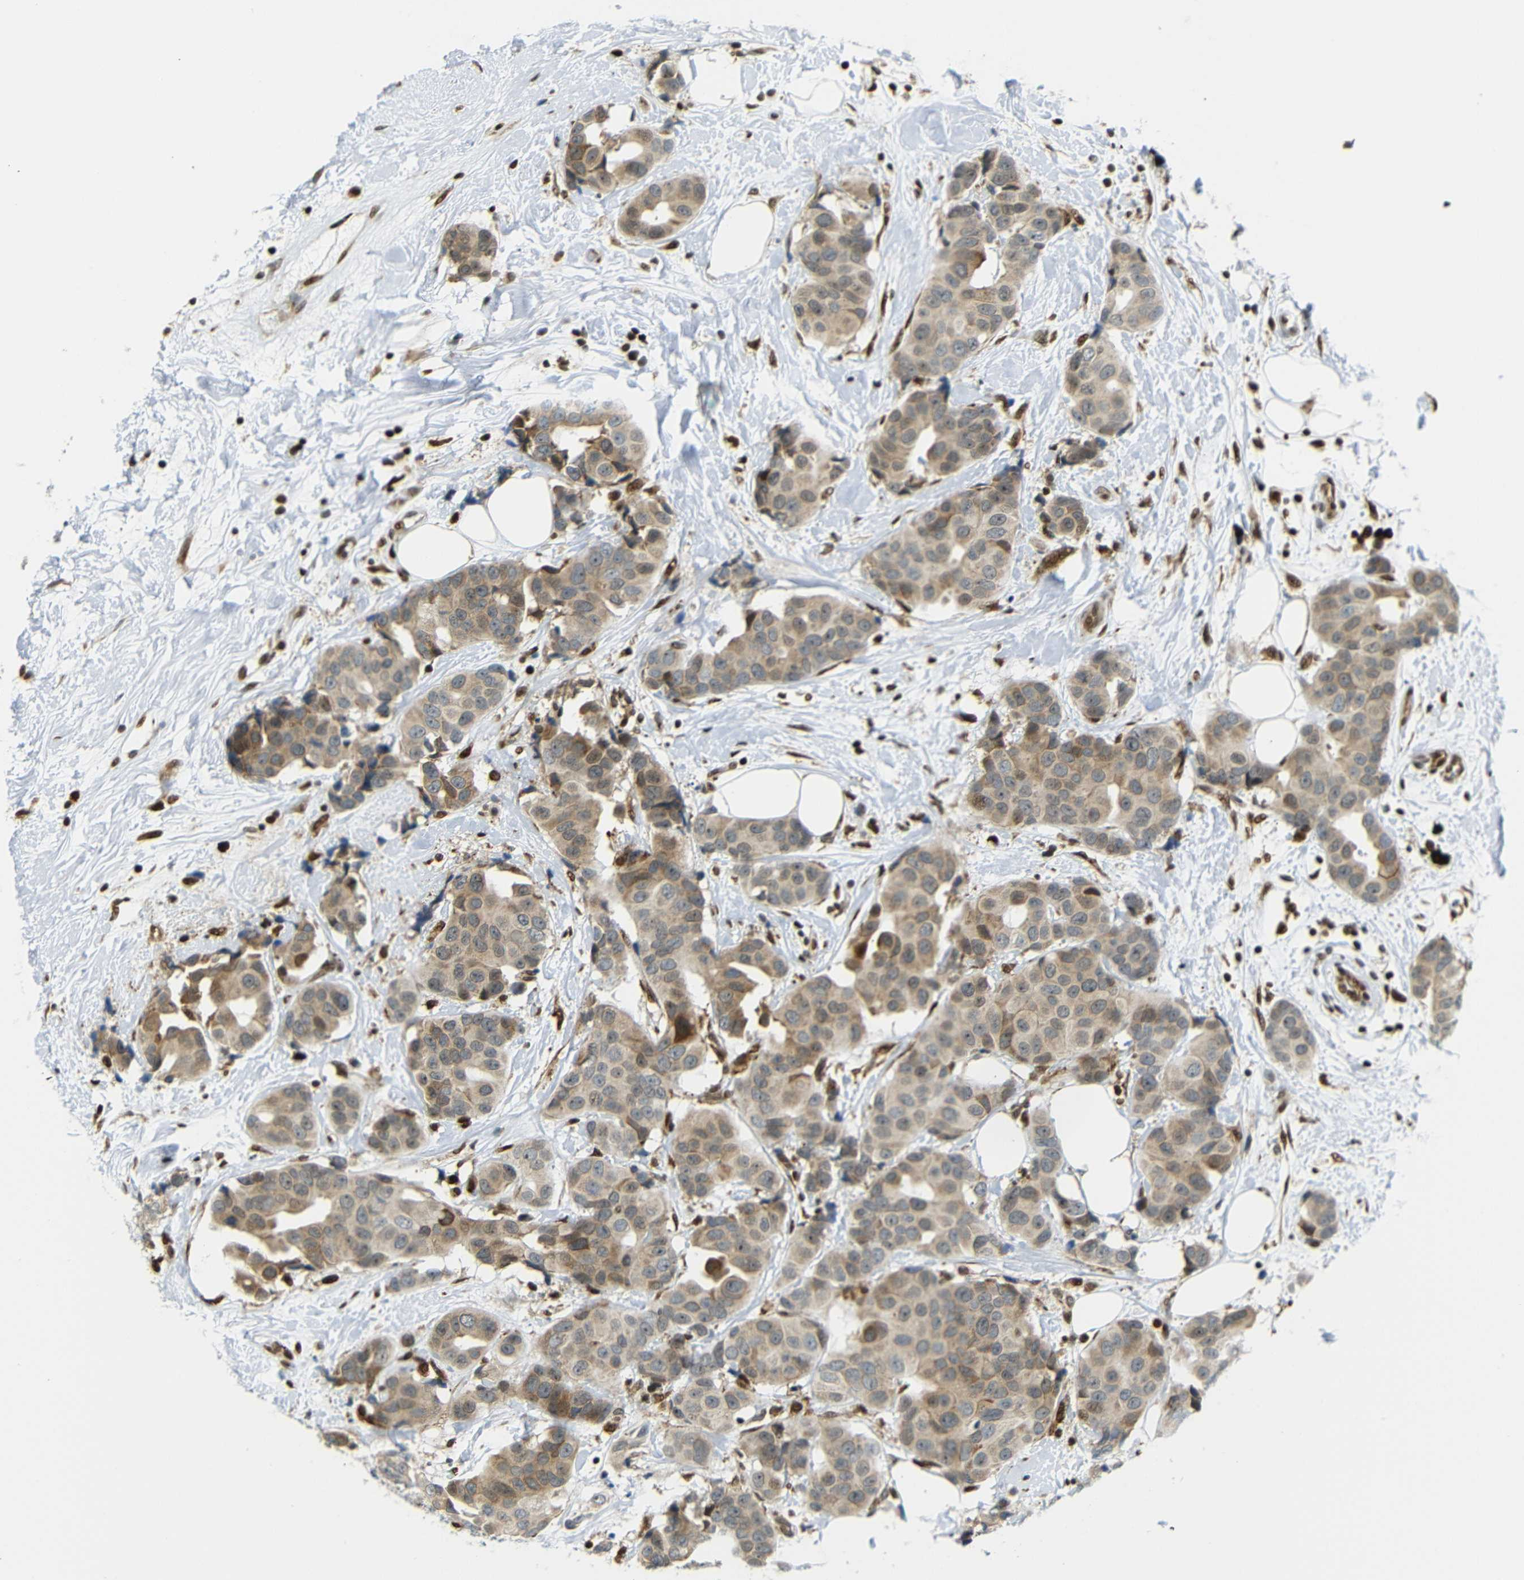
{"staining": {"intensity": "moderate", "quantity": ">75%", "location": "cytoplasmic/membranous"}, "tissue": "breast cancer", "cell_type": "Tumor cells", "image_type": "cancer", "snomed": [{"axis": "morphology", "description": "Normal tissue, NOS"}, {"axis": "morphology", "description": "Duct carcinoma"}, {"axis": "topography", "description": "Breast"}], "caption": "IHC photomicrograph of breast invasive ductal carcinoma stained for a protein (brown), which exhibits medium levels of moderate cytoplasmic/membranous expression in approximately >75% of tumor cells.", "gene": "SPCS2", "patient": {"sex": "female", "age": 39}}